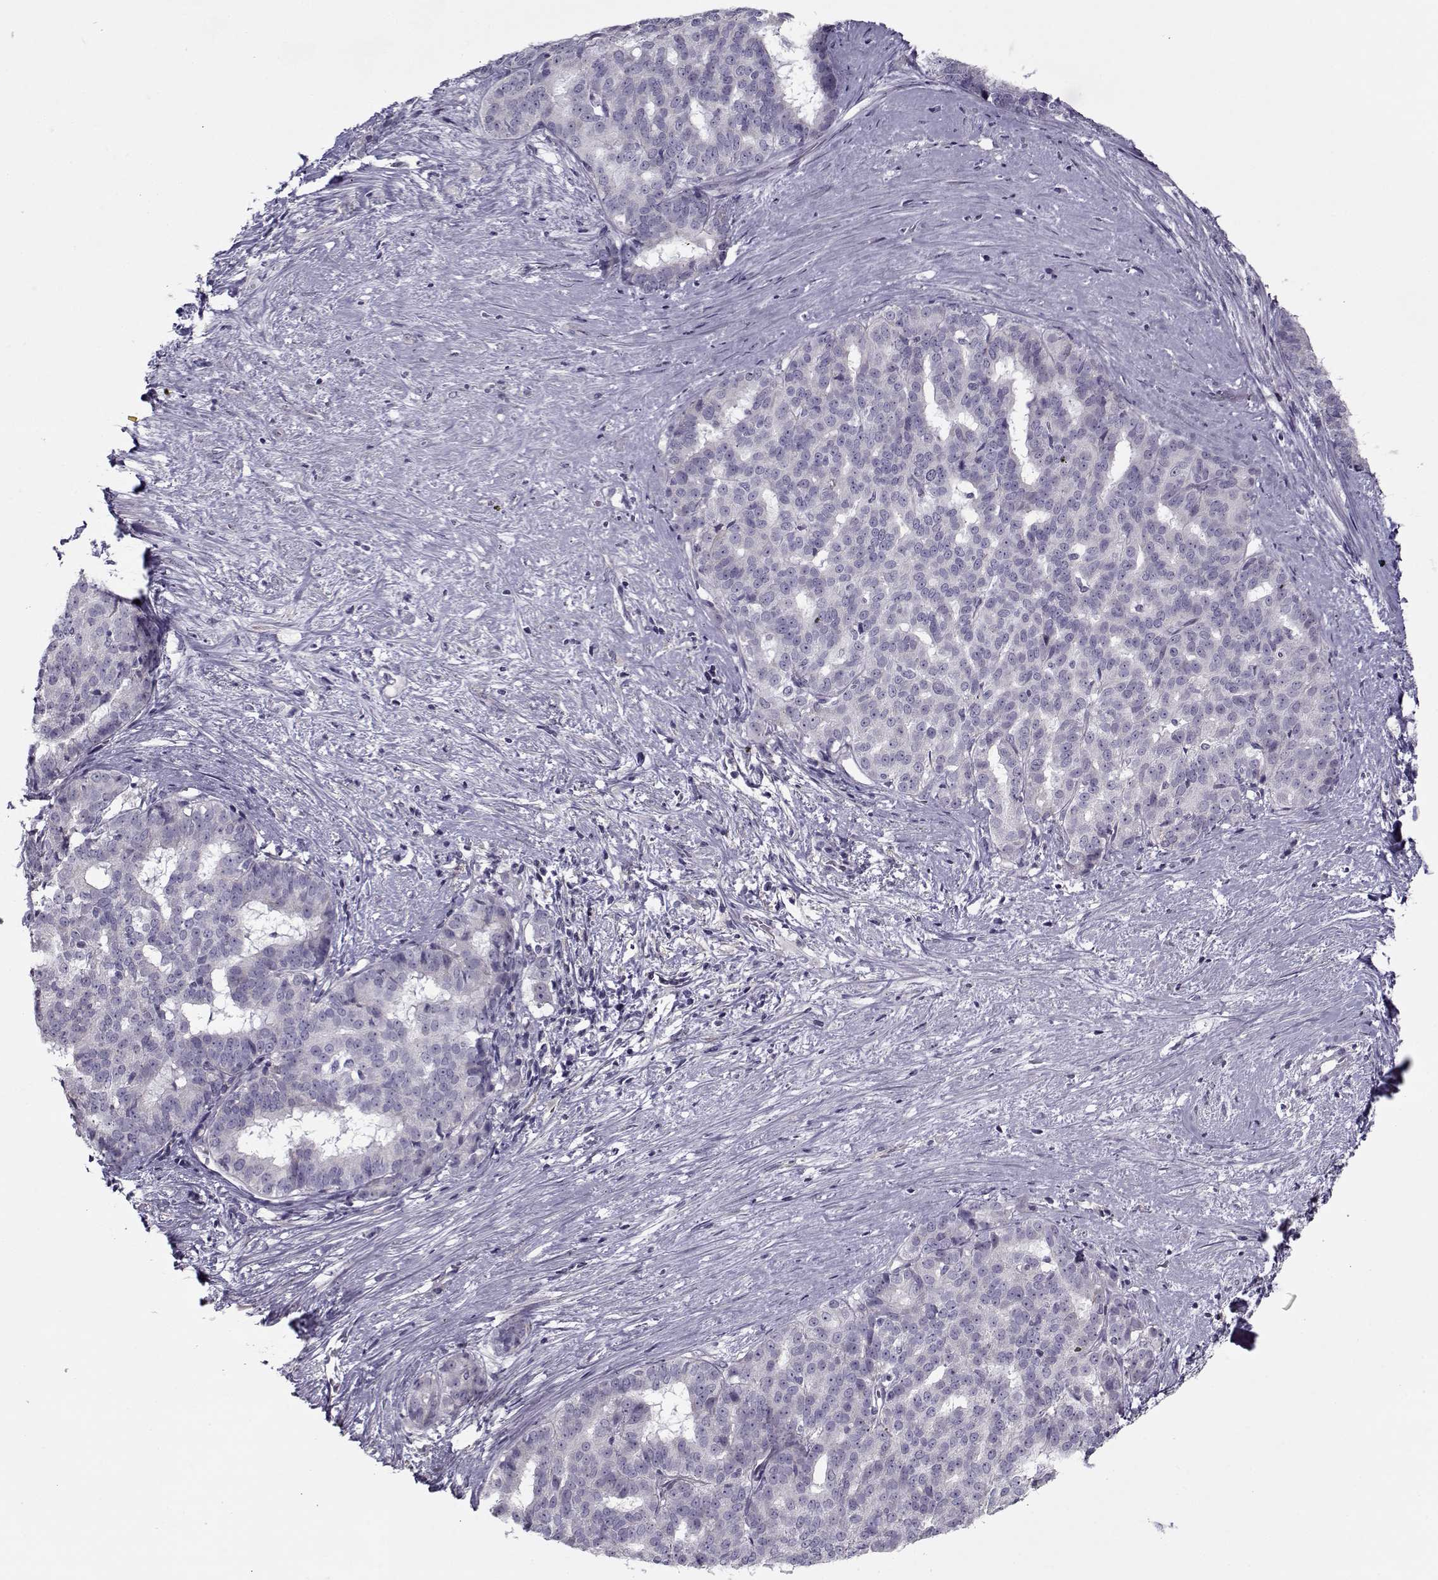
{"staining": {"intensity": "negative", "quantity": "none", "location": "none"}, "tissue": "liver cancer", "cell_type": "Tumor cells", "image_type": "cancer", "snomed": [{"axis": "morphology", "description": "Cholangiocarcinoma"}, {"axis": "topography", "description": "Liver"}], "caption": "Immunohistochemistry photomicrograph of human liver cholangiocarcinoma stained for a protein (brown), which displays no staining in tumor cells.", "gene": "PP2D1", "patient": {"sex": "female", "age": 47}}